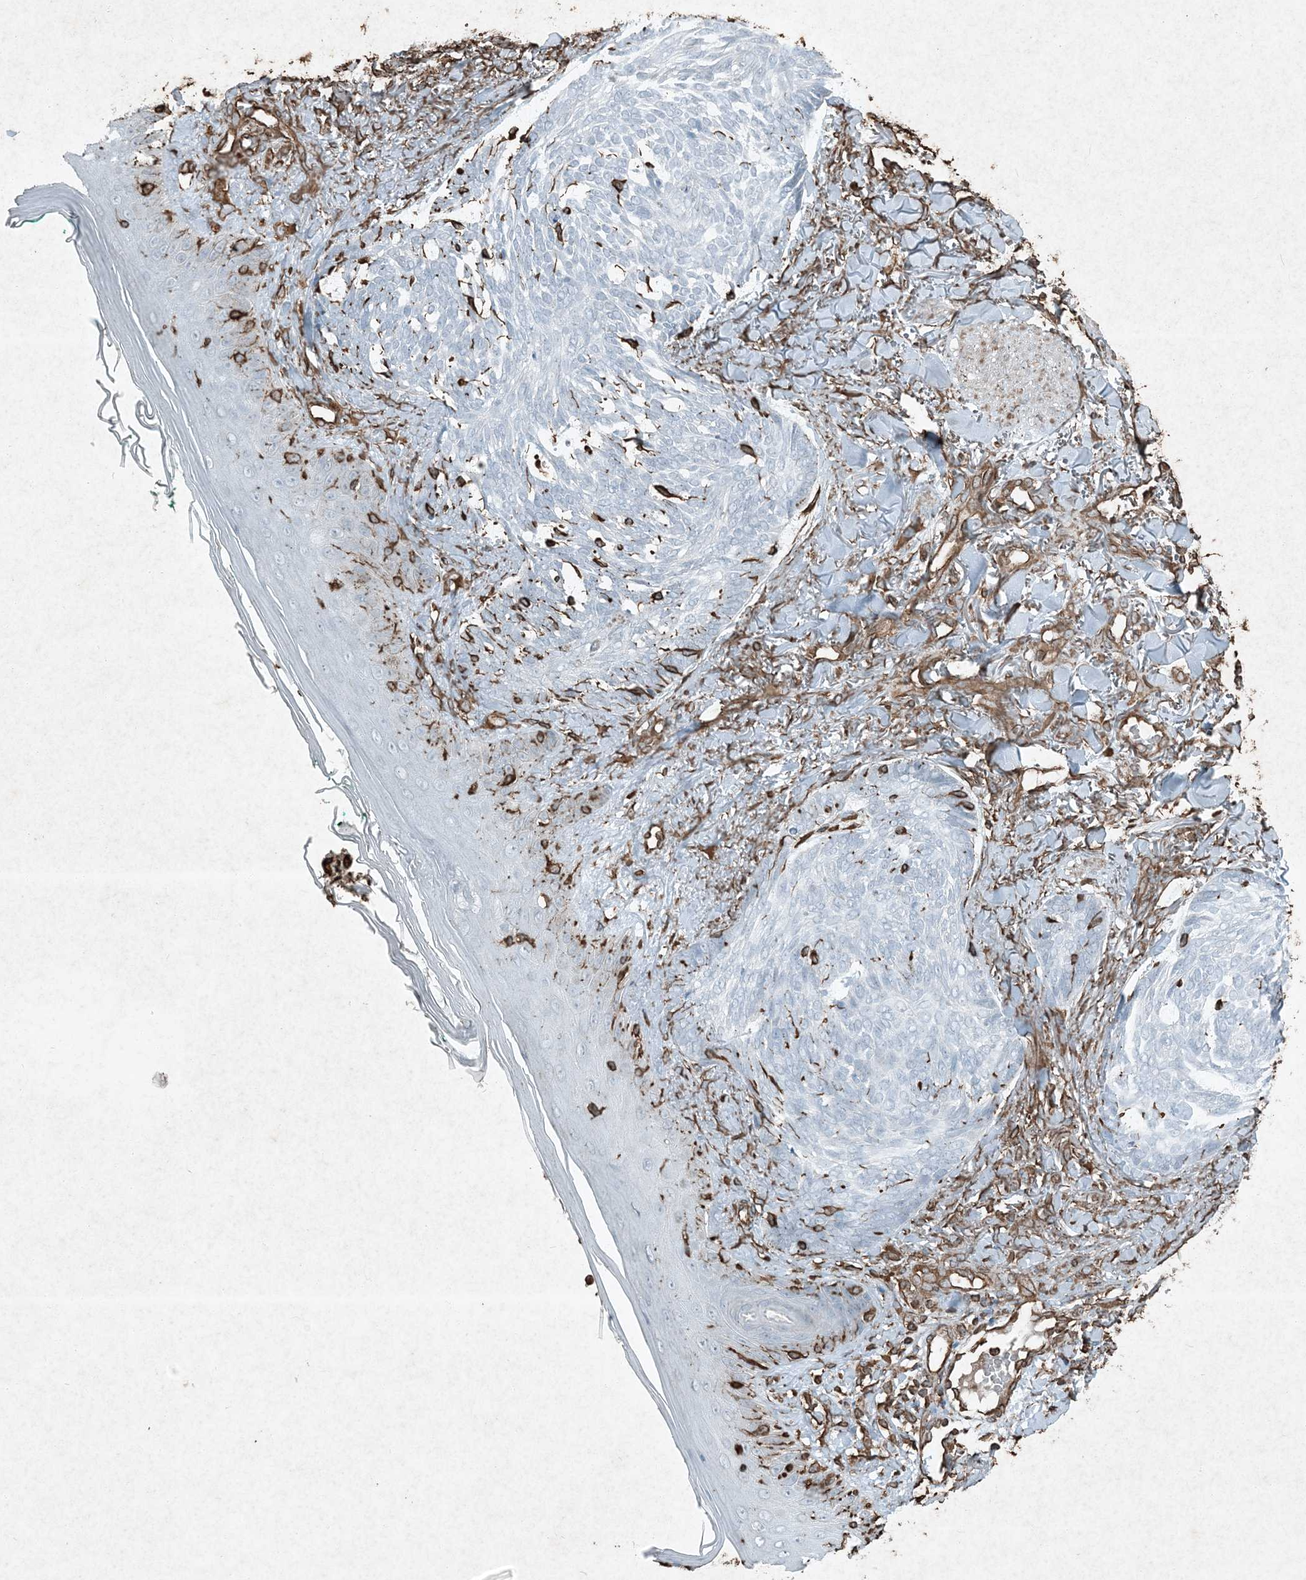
{"staining": {"intensity": "negative", "quantity": "none", "location": "none"}, "tissue": "skin cancer", "cell_type": "Tumor cells", "image_type": "cancer", "snomed": [{"axis": "morphology", "description": "Basal cell carcinoma"}, {"axis": "topography", "description": "Skin"}], "caption": "Immunohistochemistry (IHC) photomicrograph of human skin cancer stained for a protein (brown), which demonstrates no positivity in tumor cells. The staining was performed using DAB (3,3'-diaminobenzidine) to visualize the protein expression in brown, while the nuclei were stained in blue with hematoxylin (Magnification: 20x).", "gene": "RYK", "patient": {"sex": "male", "age": 43}}